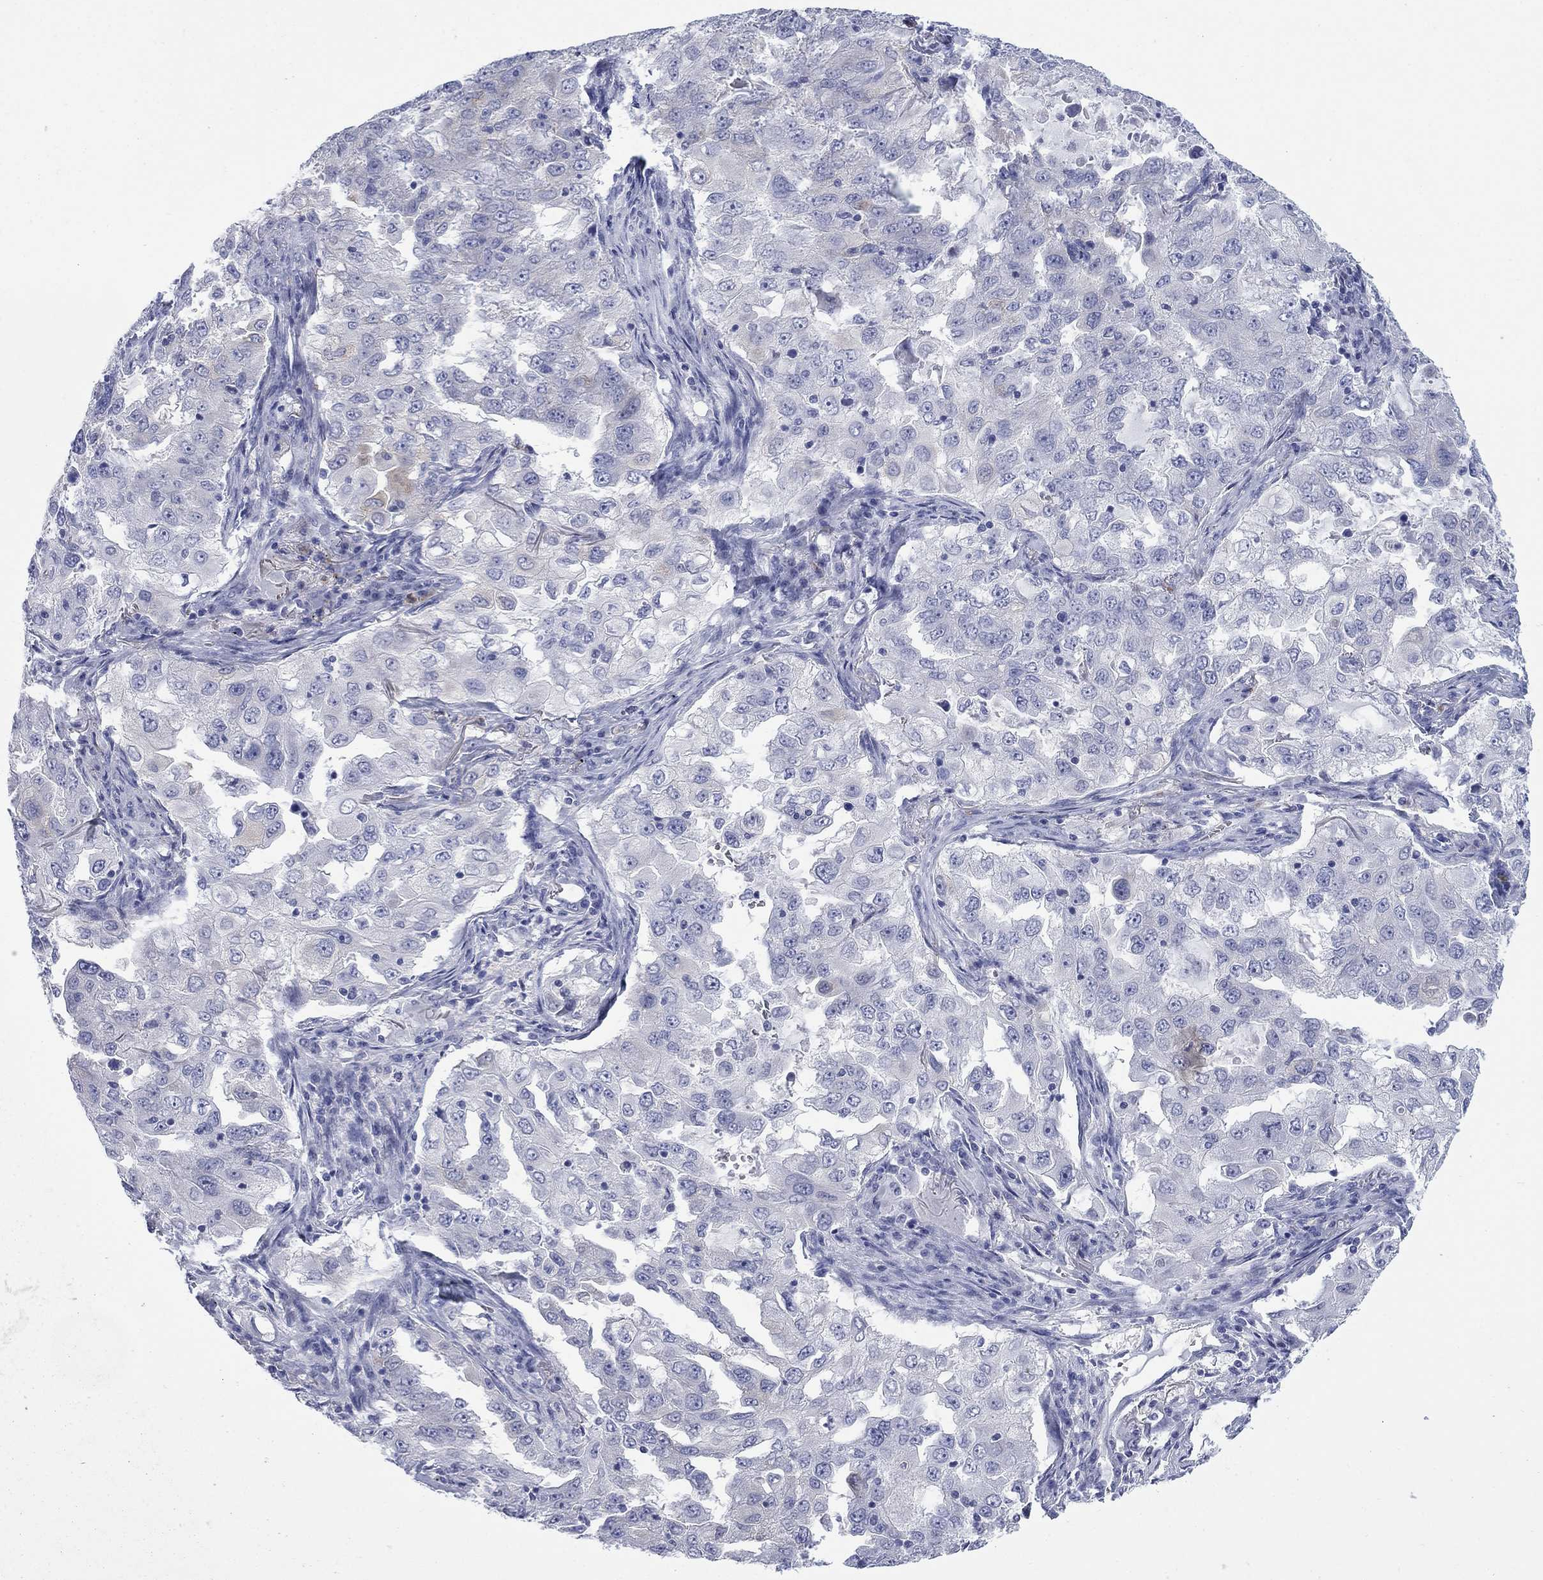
{"staining": {"intensity": "moderate", "quantity": "<25%", "location": "cytoplasmic/membranous"}, "tissue": "lung cancer", "cell_type": "Tumor cells", "image_type": "cancer", "snomed": [{"axis": "morphology", "description": "Adenocarcinoma, NOS"}, {"axis": "topography", "description": "Lung"}], "caption": "Protein expression by IHC shows moderate cytoplasmic/membranous expression in approximately <25% of tumor cells in lung cancer. (DAB (3,3'-diaminobenzidine) = brown stain, brightfield microscopy at high magnification).", "gene": "IGF2BP3", "patient": {"sex": "female", "age": 61}}